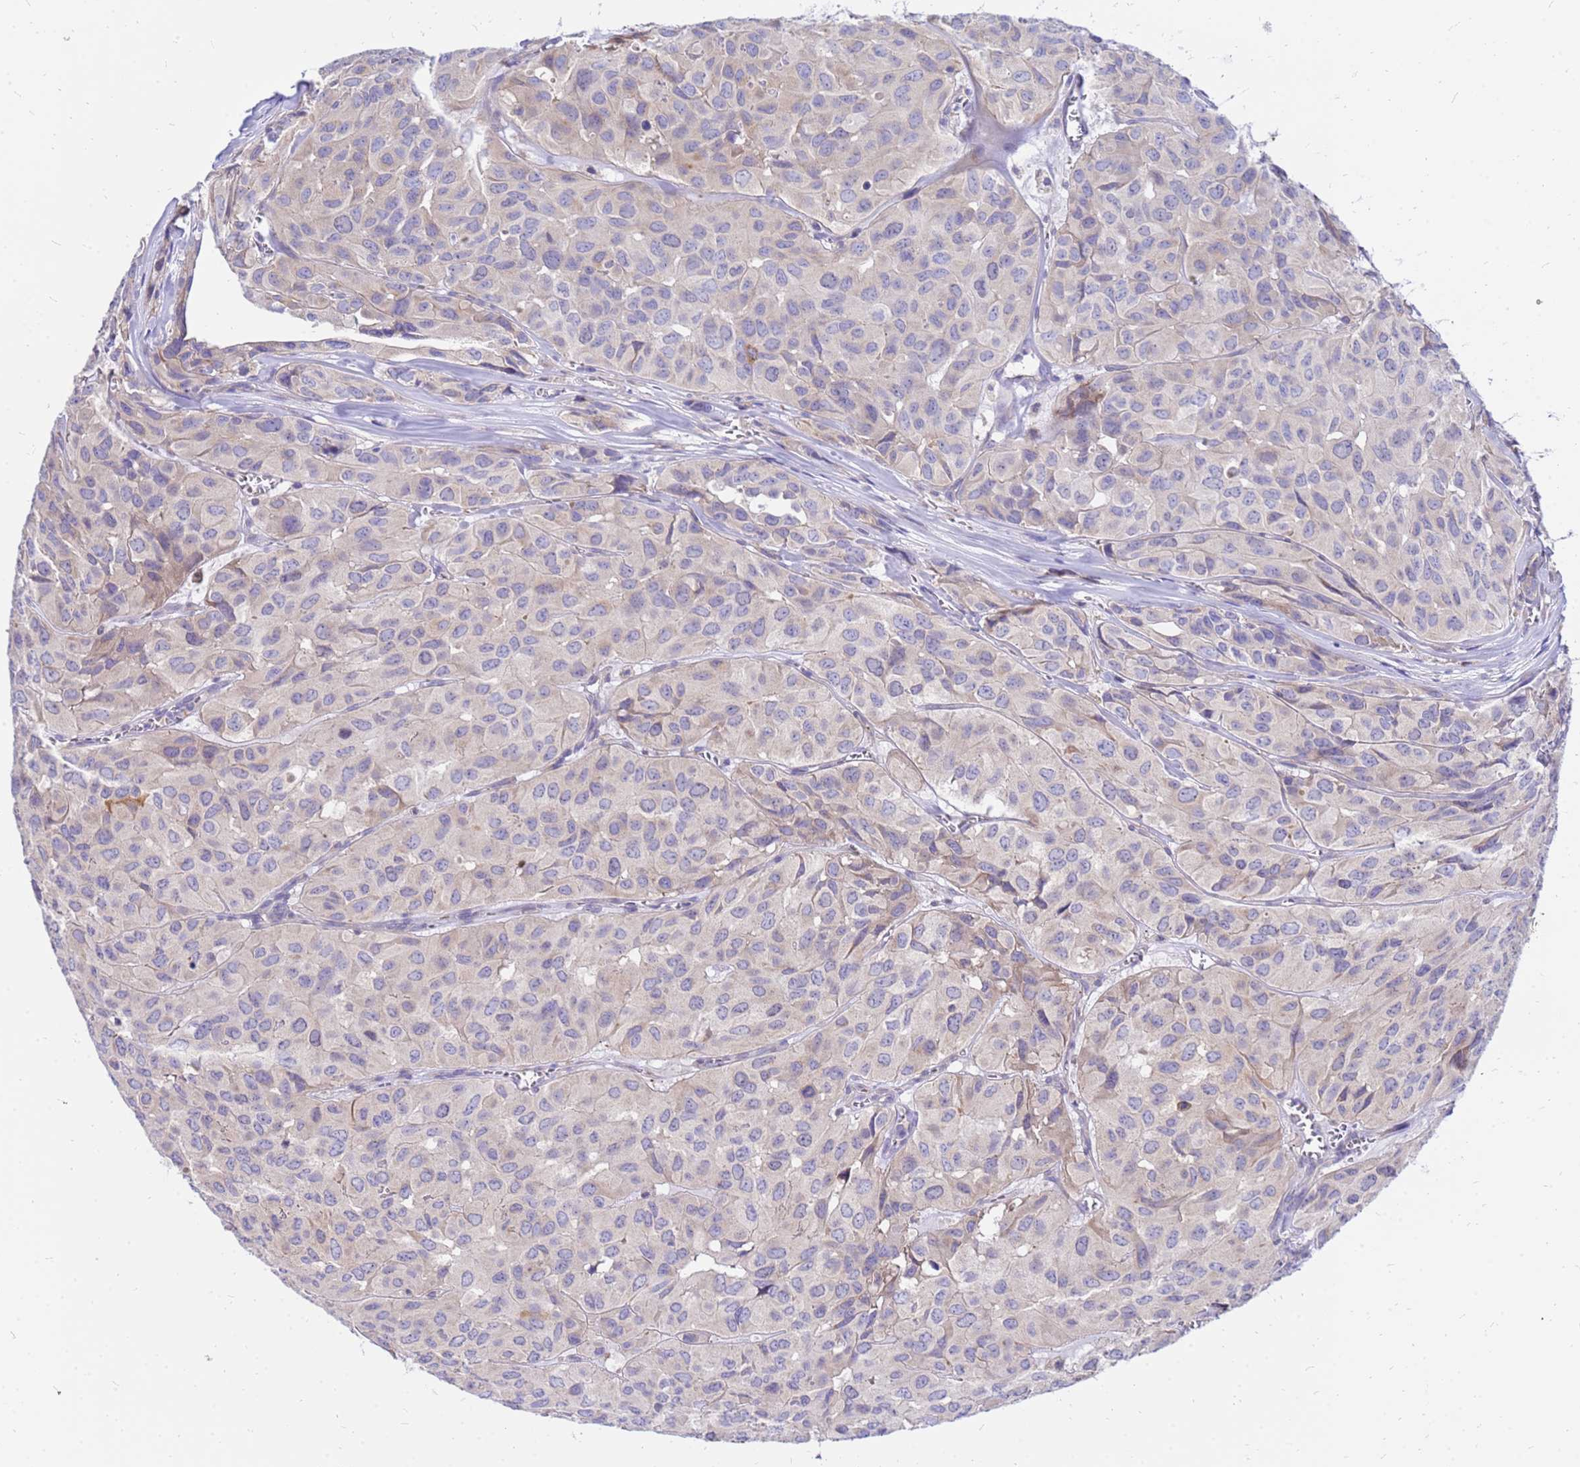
{"staining": {"intensity": "negative", "quantity": "none", "location": "none"}, "tissue": "head and neck cancer", "cell_type": "Tumor cells", "image_type": "cancer", "snomed": [{"axis": "morphology", "description": "Adenocarcinoma, NOS"}, {"axis": "topography", "description": "Salivary gland, NOS"}, {"axis": "topography", "description": "Head-Neck"}], "caption": "Human adenocarcinoma (head and neck) stained for a protein using IHC shows no expression in tumor cells.", "gene": "HERC5", "patient": {"sex": "female", "age": 76}}